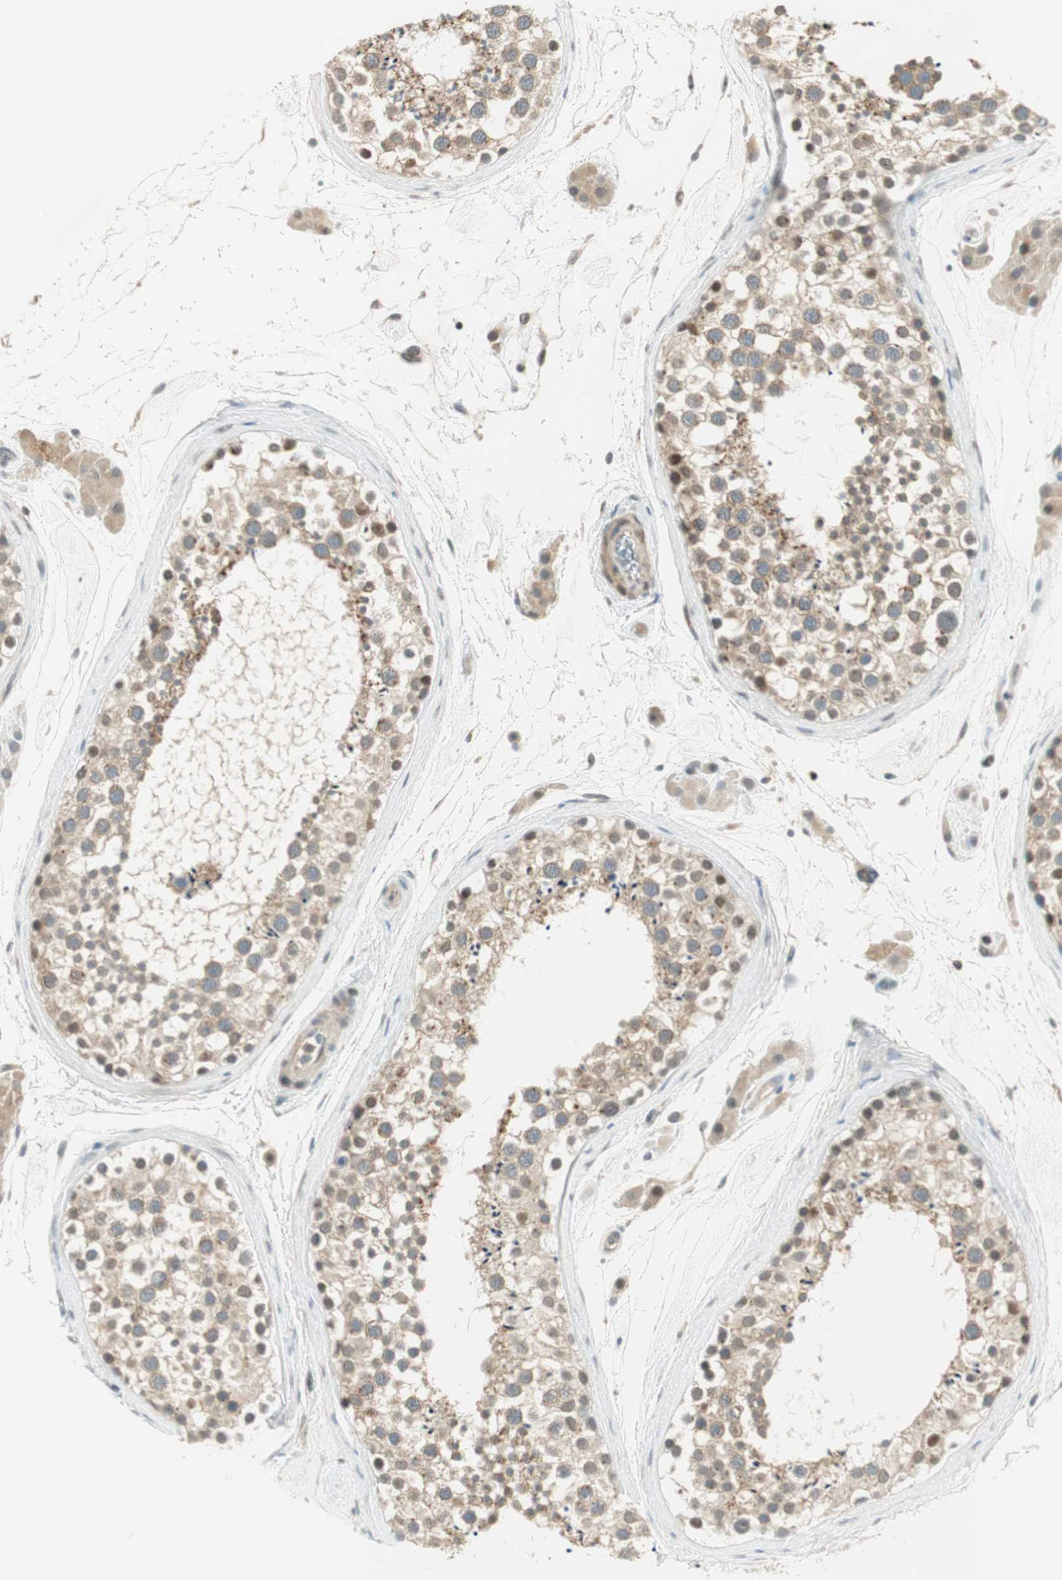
{"staining": {"intensity": "moderate", "quantity": "<25%", "location": "cytoplasmic/membranous,nuclear"}, "tissue": "testis", "cell_type": "Cells in seminiferous ducts", "image_type": "normal", "snomed": [{"axis": "morphology", "description": "Normal tissue, NOS"}, {"axis": "topography", "description": "Testis"}], "caption": "Moderate cytoplasmic/membranous,nuclear staining for a protein is seen in approximately <25% of cells in seminiferous ducts of normal testis using immunohistochemistry.", "gene": "PCDHB15", "patient": {"sex": "male", "age": 46}}